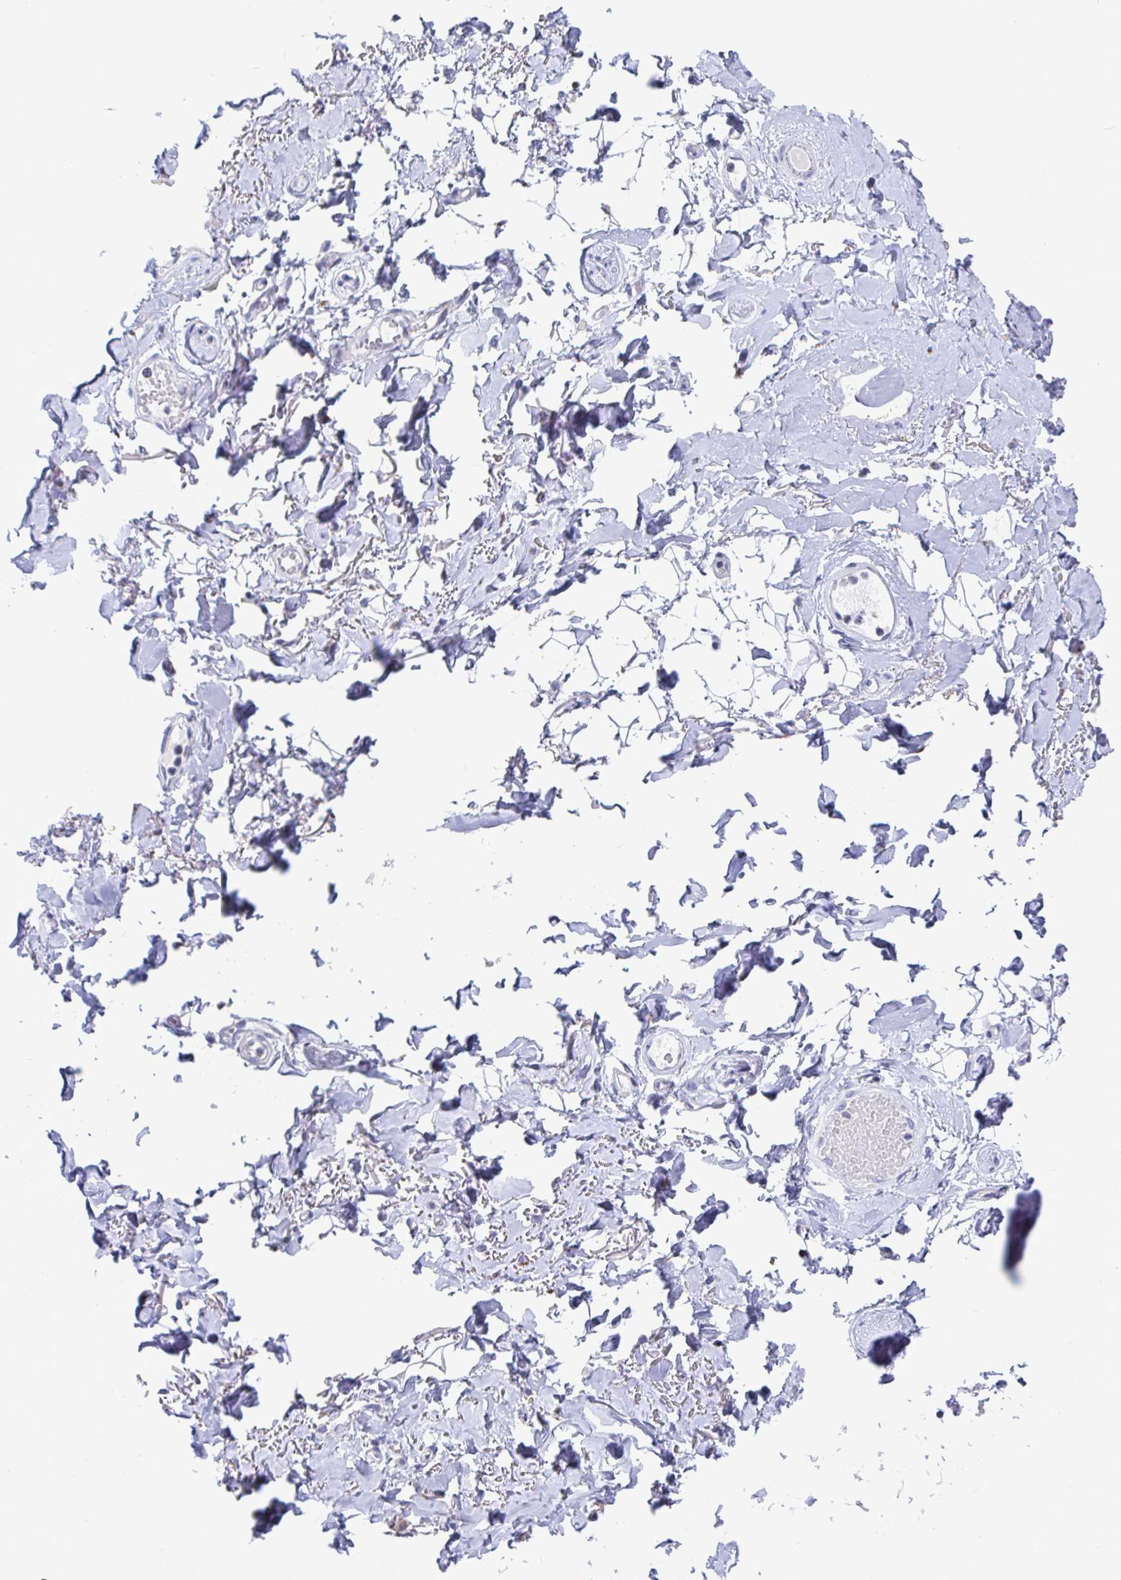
{"staining": {"intensity": "negative", "quantity": "none", "location": "none"}, "tissue": "adipose tissue", "cell_type": "Adipocytes", "image_type": "normal", "snomed": [{"axis": "morphology", "description": "Normal tissue, NOS"}, {"axis": "topography", "description": "Anal"}, {"axis": "topography", "description": "Peripheral nerve tissue"}], "caption": "Immunohistochemistry (IHC) of normal adipose tissue shows no staining in adipocytes. The staining is performed using DAB (3,3'-diaminobenzidine) brown chromogen with nuclei counter-stained in using hematoxylin.", "gene": "TAS2R39", "patient": {"sex": "male", "age": 78}}